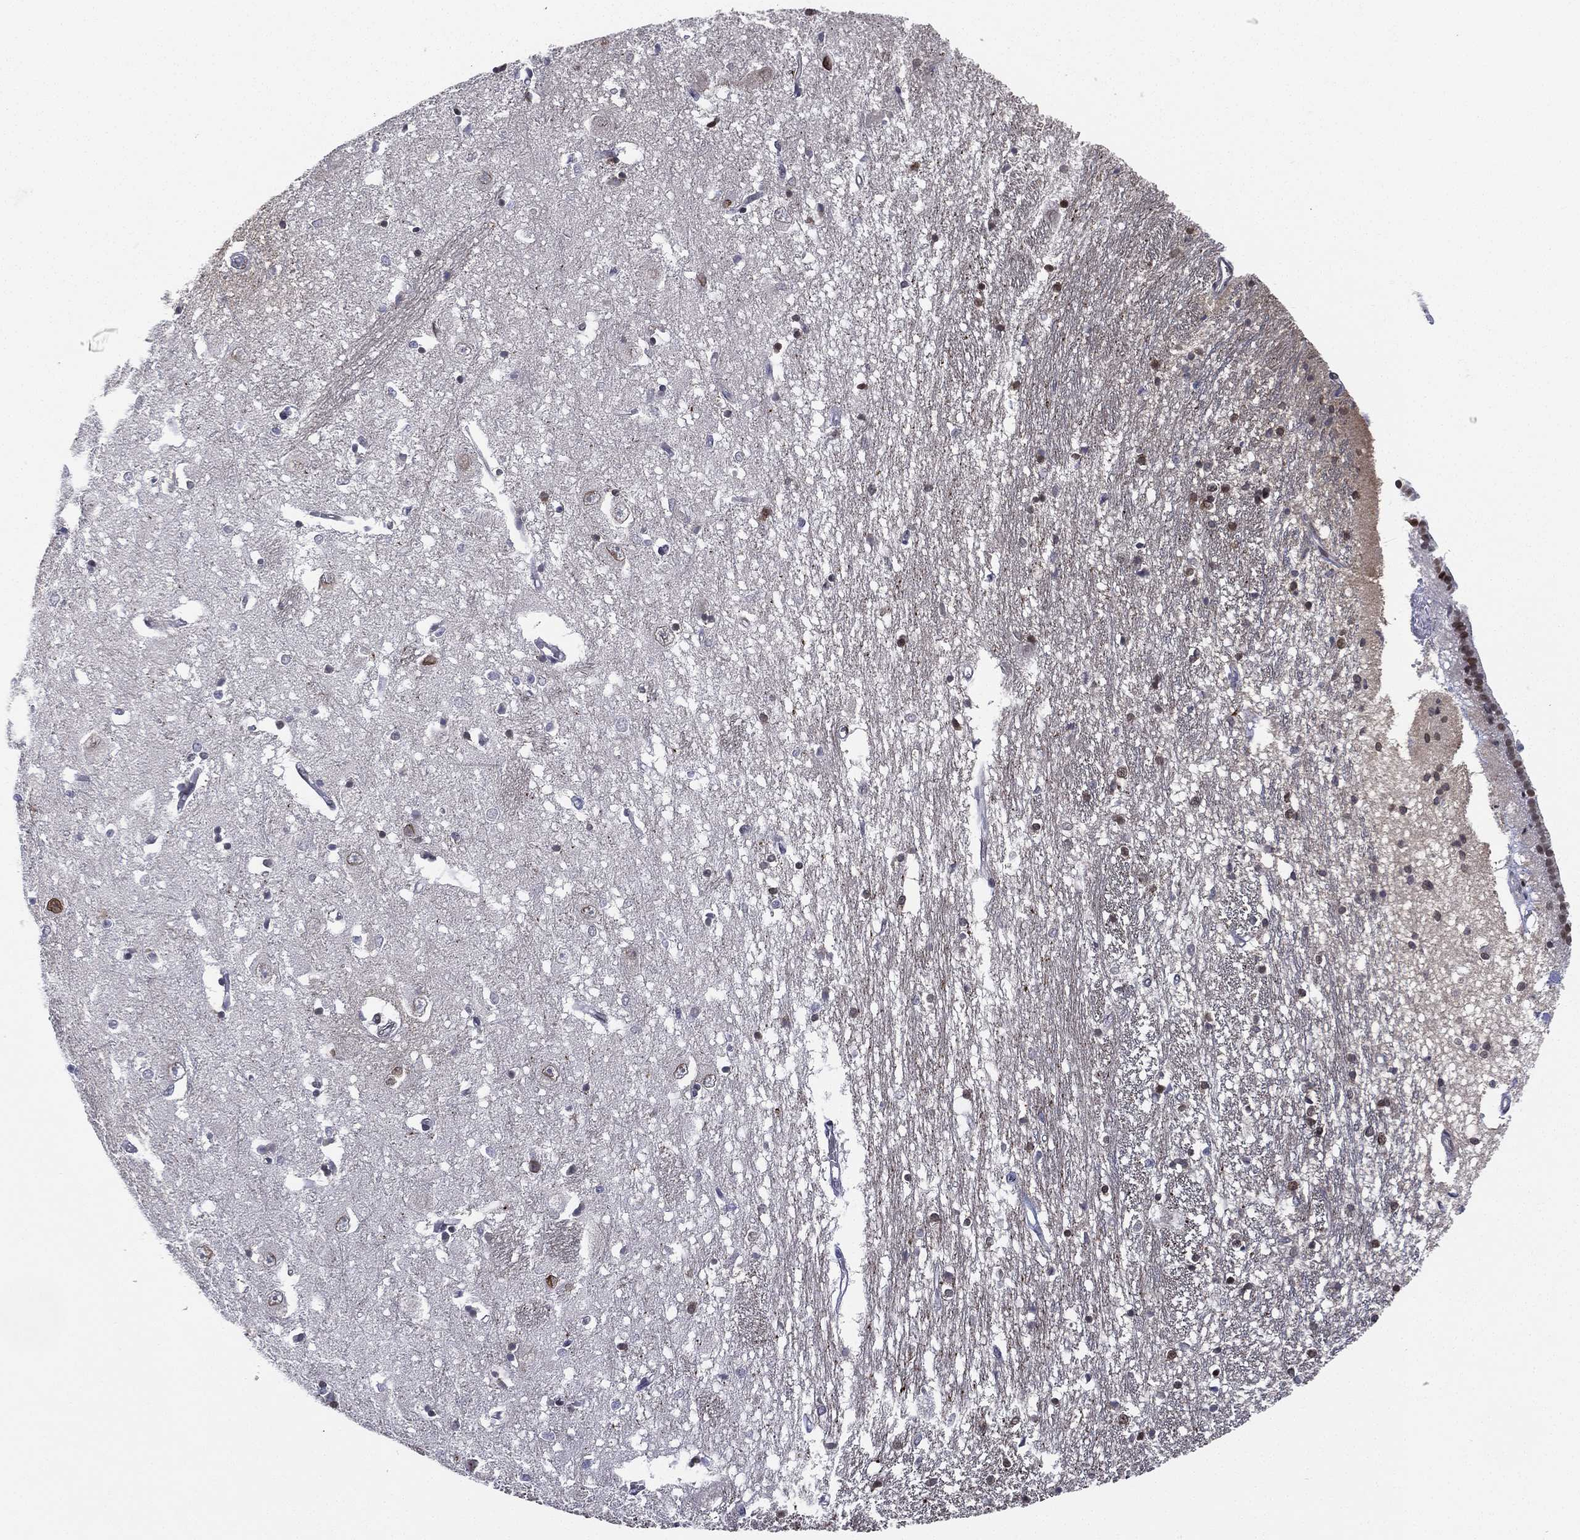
{"staining": {"intensity": "moderate", "quantity": "<25%", "location": "nuclear"}, "tissue": "caudate", "cell_type": "Glial cells", "image_type": "normal", "snomed": [{"axis": "morphology", "description": "Normal tissue, NOS"}, {"axis": "topography", "description": "Lateral ventricle wall"}], "caption": "Caudate stained with immunohistochemistry (IHC) exhibits moderate nuclear positivity in about <25% of glial cells. (Stains: DAB in brown, nuclei in blue, Microscopy: brightfield microscopy at high magnification).", "gene": "LMNB1", "patient": {"sex": "male", "age": 54}}